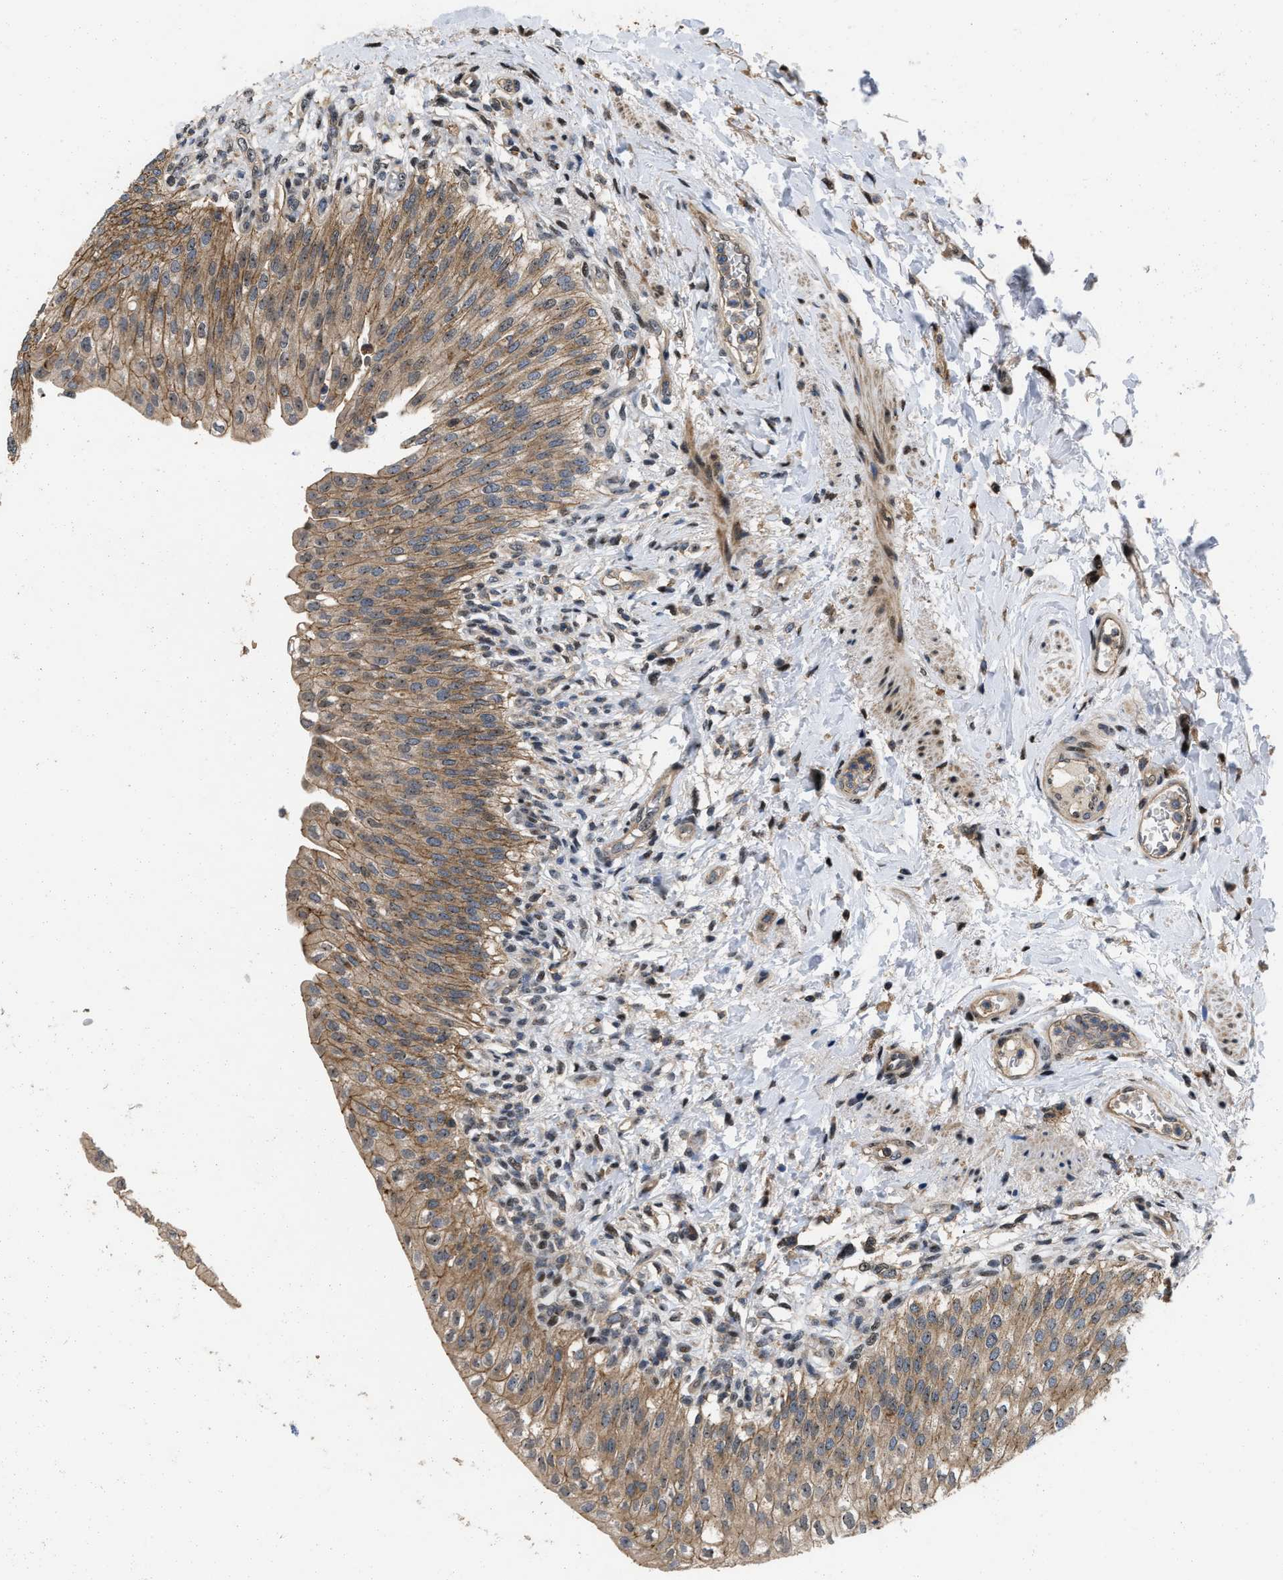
{"staining": {"intensity": "moderate", "quantity": ">75%", "location": "cytoplasmic/membranous"}, "tissue": "urinary bladder", "cell_type": "Urothelial cells", "image_type": "normal", "snomed": [{"axis": "morphology", "description": "Normal tissue, NOS"}, {"axis": "topography", "description": "Urinary bladder"}], "caption": "A brown stain labels moderate cytoplasmic/membranous staining of a protein in urothelial cells of benign human urinary bladder.", "gene": "PRDM14", "patient": {"sex": "female", "age": 60}}